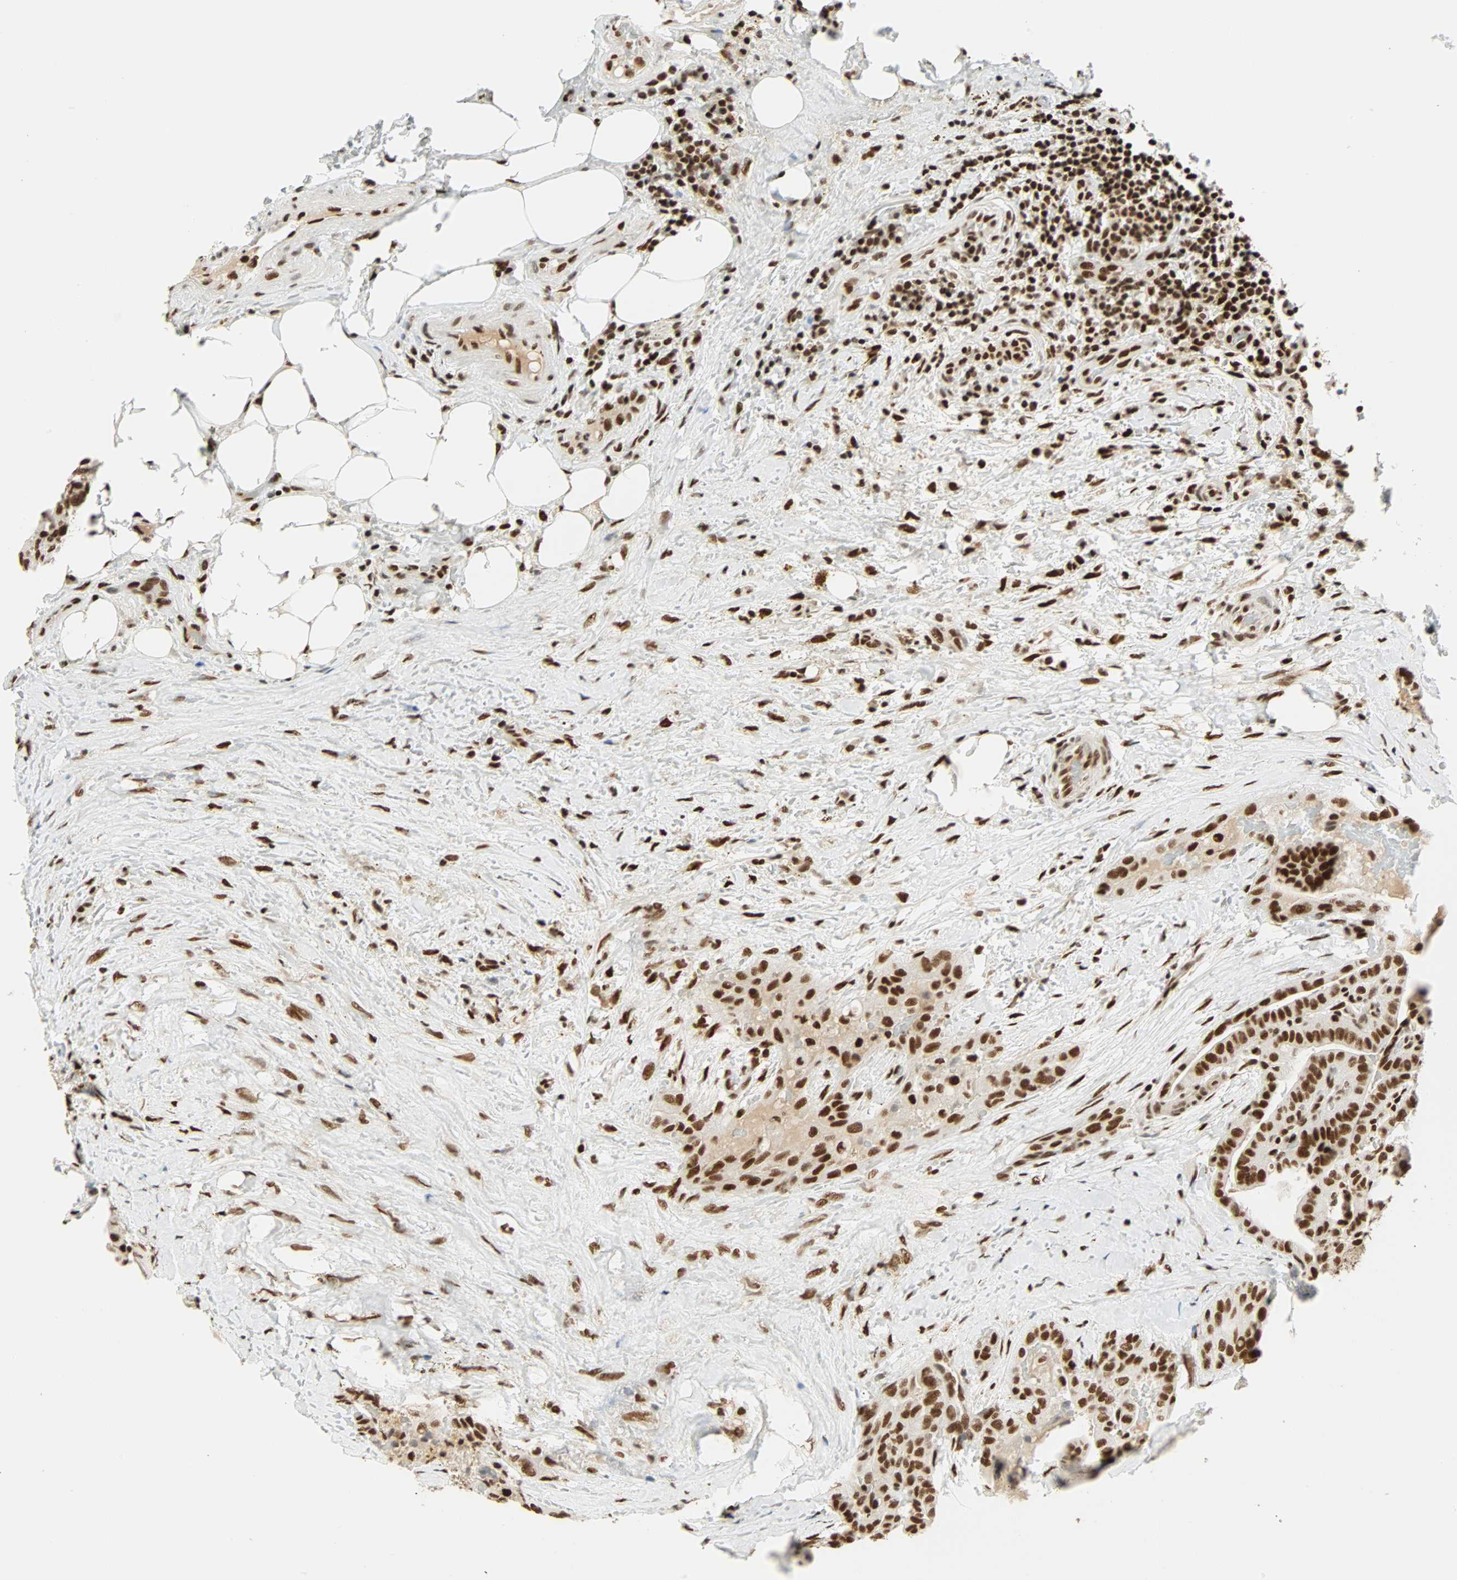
{"staining": {"intensity": "strong", "quantity": ">75%", "location": "nuclear"}, "tissue": "thyroid cancer", "cell_type": "Tumor cells", "image_type": "cancer", "snomed": [{"axis": "morphology", "description": "Papillary adenocarcinoma, NOS"}, {"axis": "topography", "description": "Thyroid gland"}], "caption": "A high amount of strong nuclear positivity is present in about >75% of tumor cells in papillary adenocarcinoma (thyroid) tissue.", "gene": "CDK12", "patient": {"sex": "male", "age": 77}}